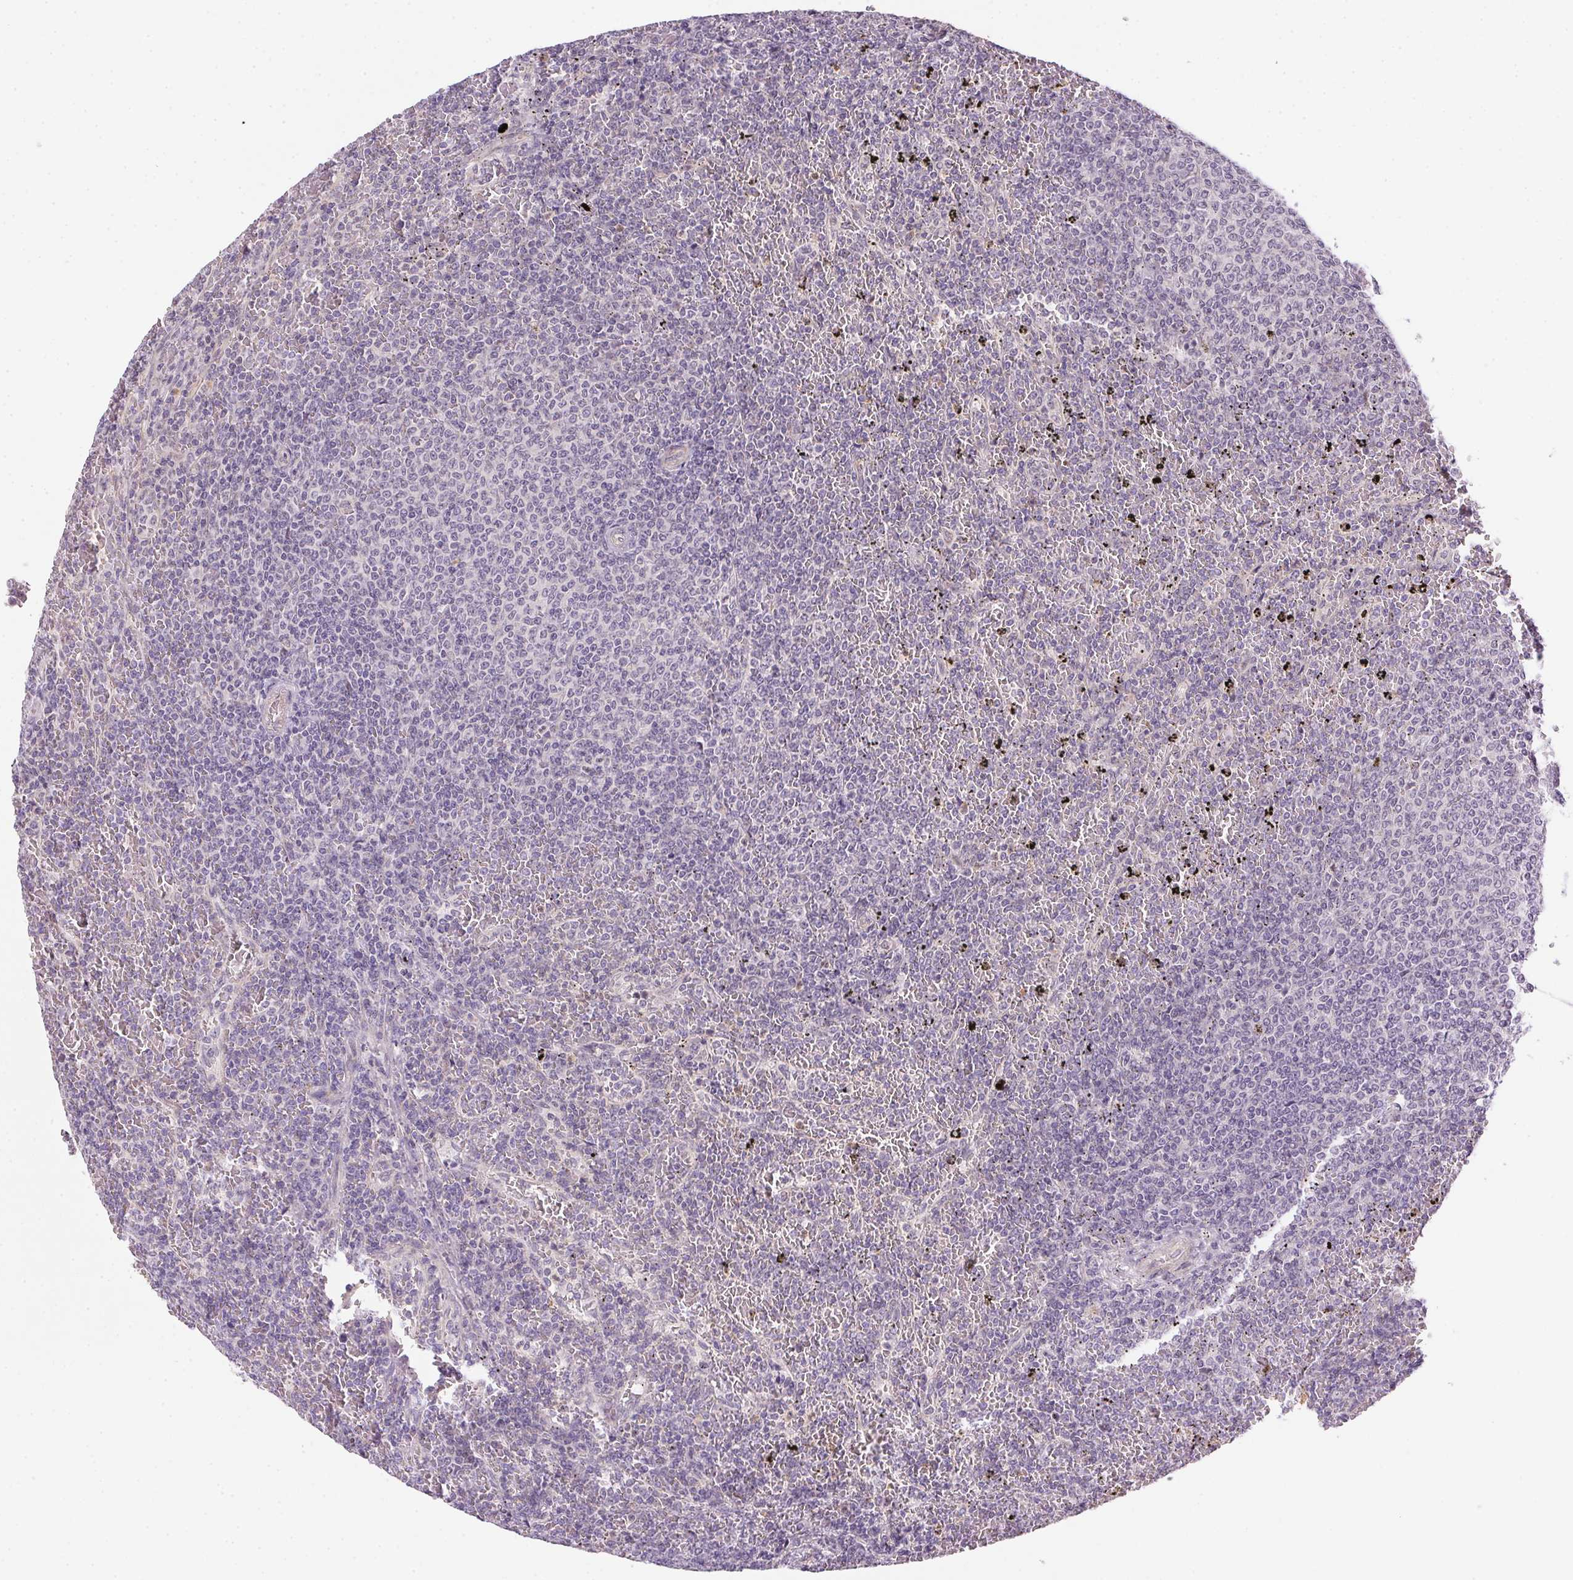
{"staining": {"intensity": "negative", "quantity": "none", "location": "none"}, "tissue": "lymphoma", "cell_type": "Tumor cells", "image_type": "cancer", "snomed": [{"axis": "morphology", "description": "Malignant lymphoma, non-Hodgkin's type, Low grade"}, {"axis": "topography", "description": "Spleen"}], "caption": "This is an IHC histopathology image of human lymphoma. There is no positivity in tumor cells.", "gene": "CFAP92", "patient": {"sex": "female", "age": 77}}